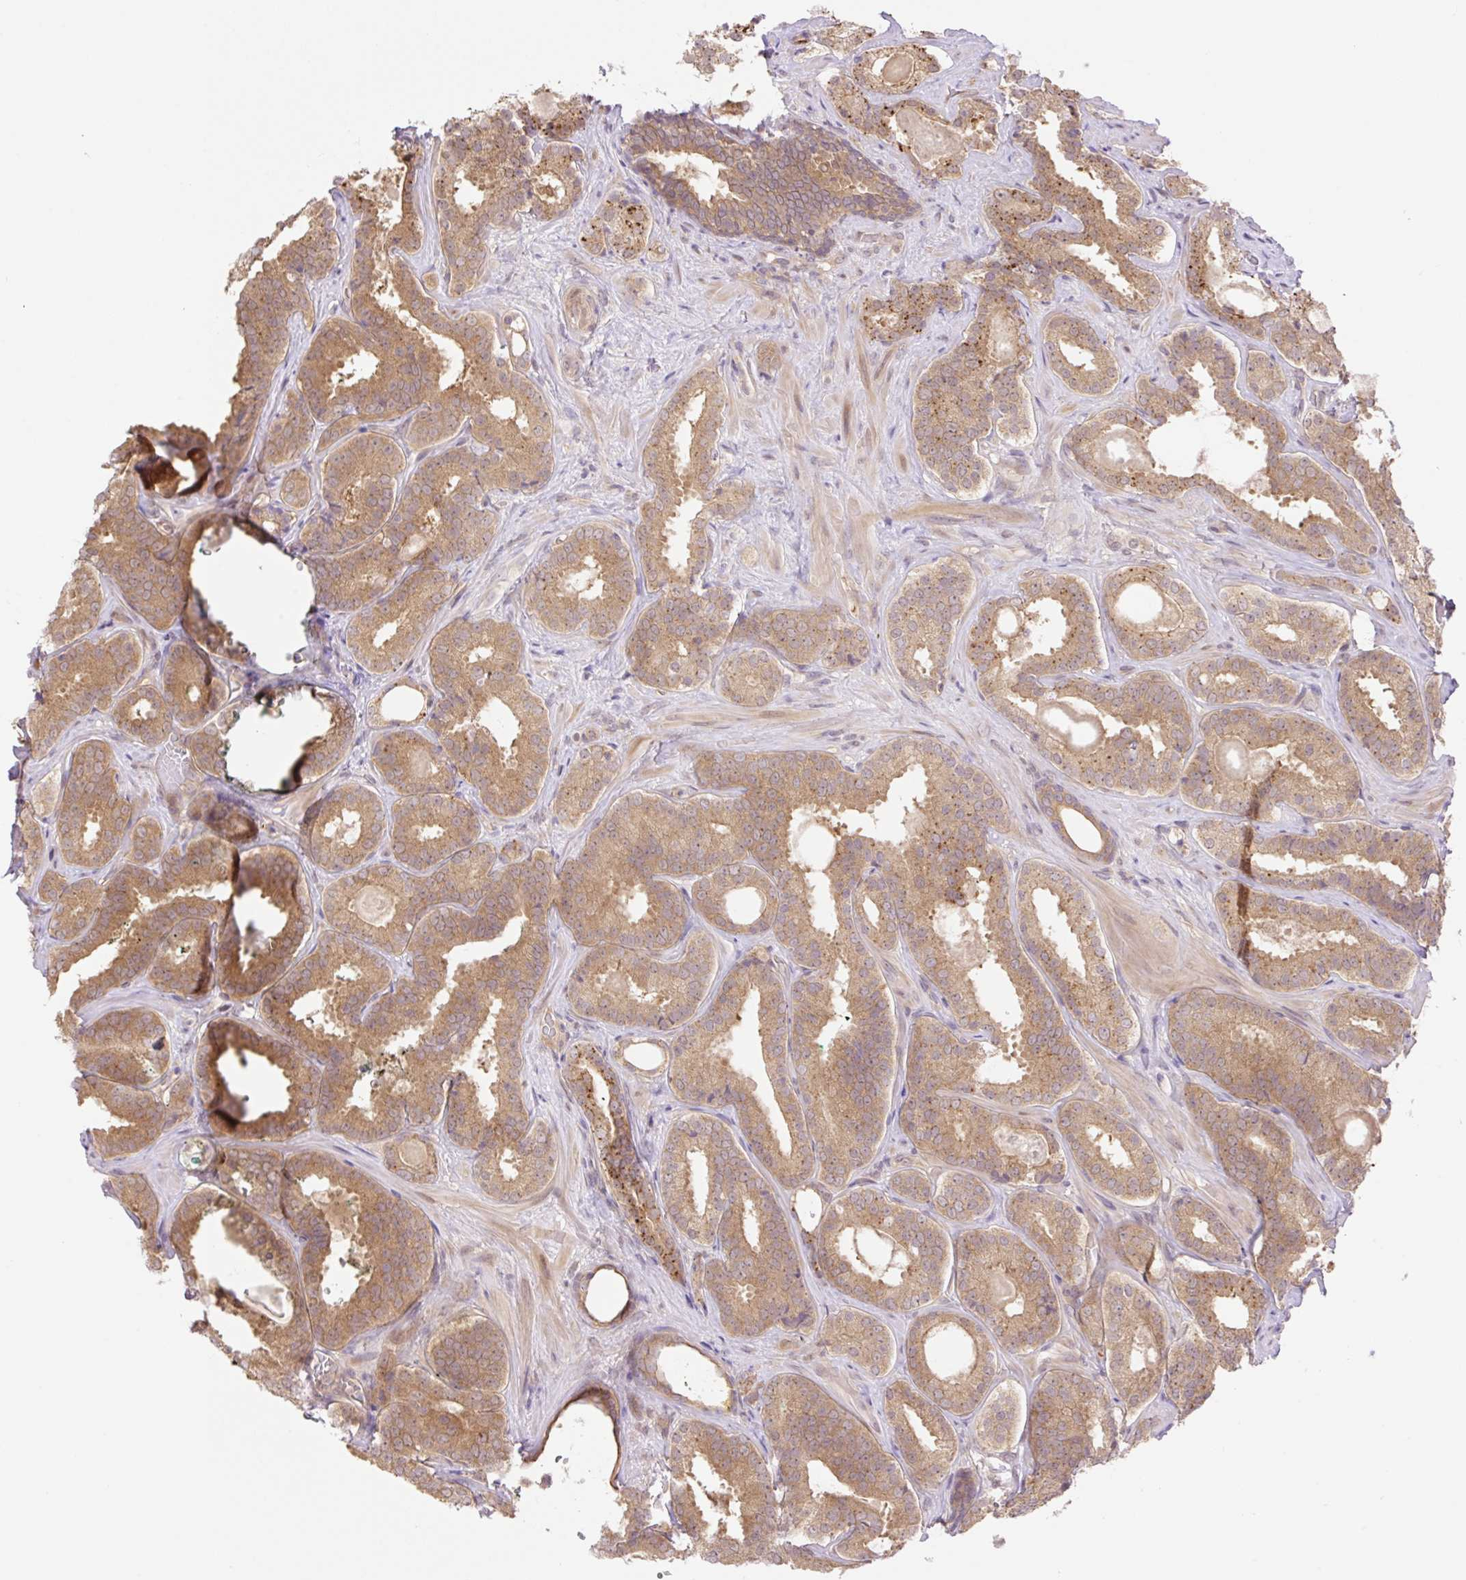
{"staining": {"intensity": "moderate", "quantity": ">75%", "location": "cytoplasmic/membranous"}, "tissue": "prostate cancer", "cell_type": "Tumor cells", "image_type": "cancer", "snomed": [{"axis": "morphology", "description": "Adenocarcinoma, High grade"}, {"axis": "topography", "description": "Prostate"}], "caption": "Human prostate cancer stained with a brown dye demonstrates moderate cytoplasmic/membranous positive expression in approximately >75% of tumor cells.", "gene": "VPS25", "patient": {"sex": "male", "age": 65}}